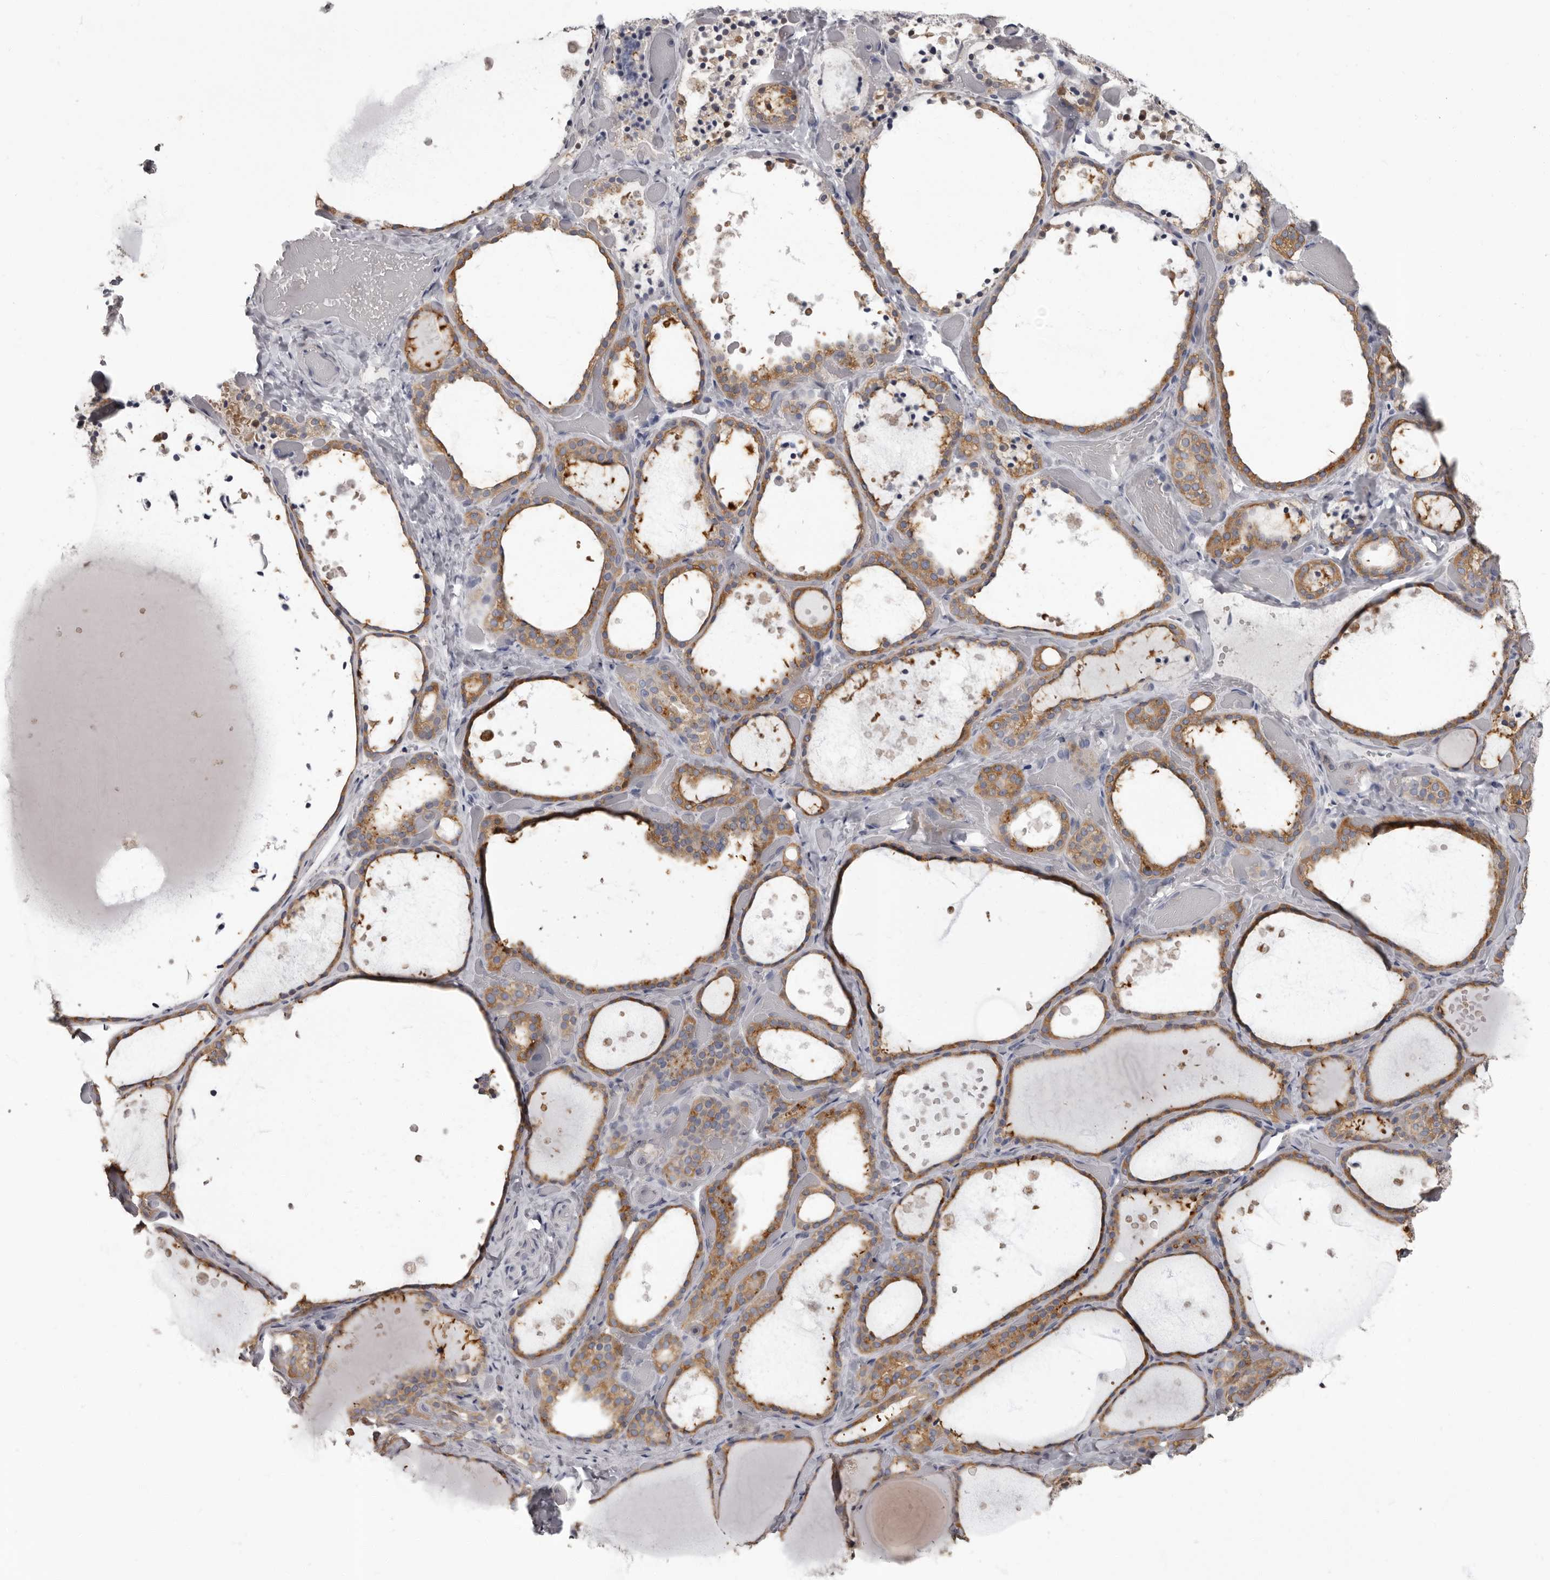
{"staining": {"intensity": "moderate", "quantity": ">75%", "location": "cytoplasmic/membranous"}, "tissue": "thyroid gland", "cell_type": "Glandular cells", "image_type": "normal", "snomed": [{"axis": "morphology", "description": "Normal tissue, NOS"}, {"axis": "topography", "description": "Thyroid gland"}], "caption": "Thyroid gland was stained to show a protein in brown. There is medium levels of moderate cytoplasmic/membranous expression in approximately >75% of glandular cells. (brown staining indicates protein expression, while blue staining denotes nuclei).", "gene": "APEH", "patient": {"sex": "female", "age": 44}}